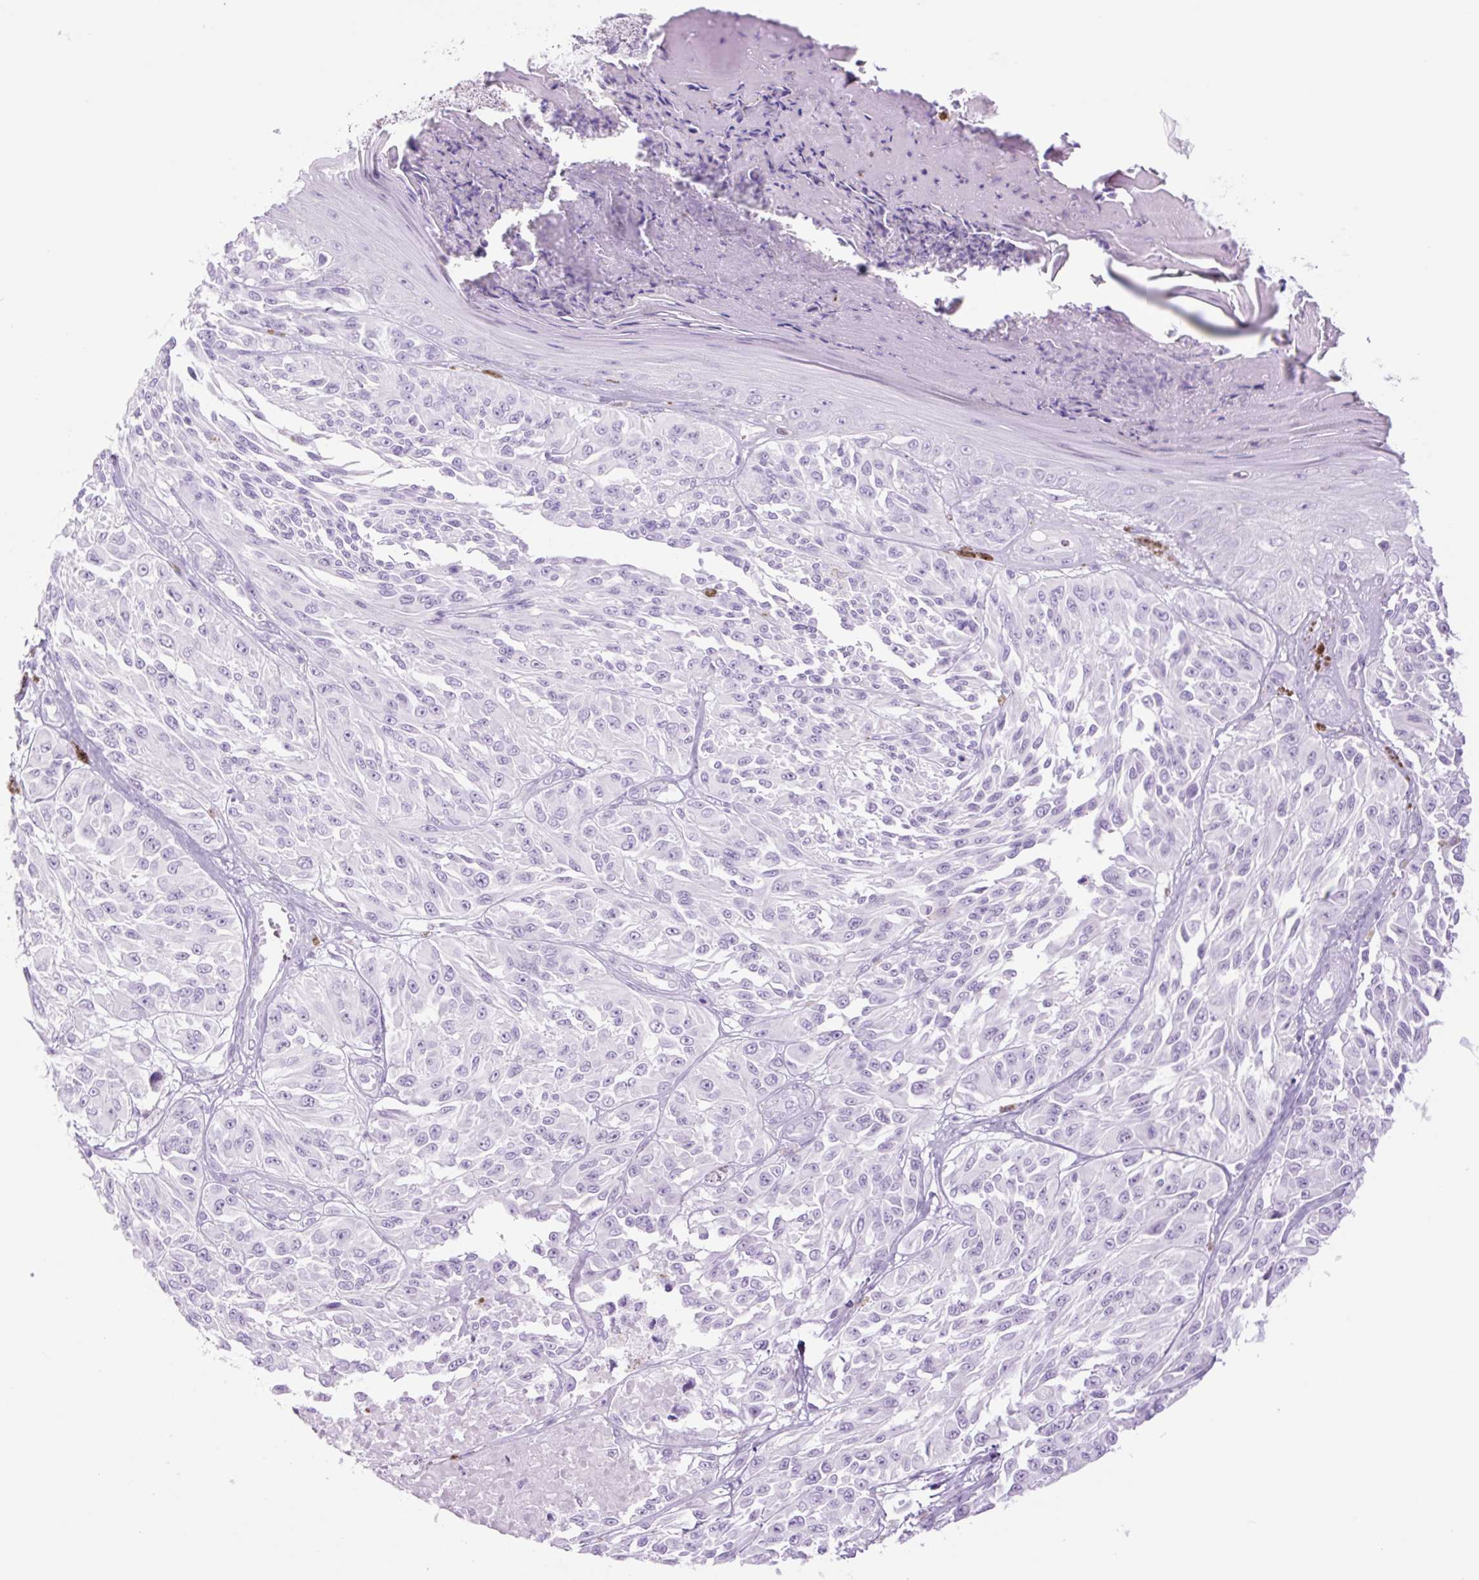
{"staining": {"intensity": "negative", "quantity": "none", "location": "none"}, "tissue": "melanoma", "cell_type": "Tumor cells", "image_type": "cancer", "snomed": [{"axis": "morphology", "description": "Malignant melanoma, NOS"}, {"axis": "topography", "description": "Skin"}], "caption": "Protein analysis of malignant melanoma demonstrates no significant positivity in tumor cells.", "gene": "TFF2", "patient": {"sex": "male", "age": 94}}